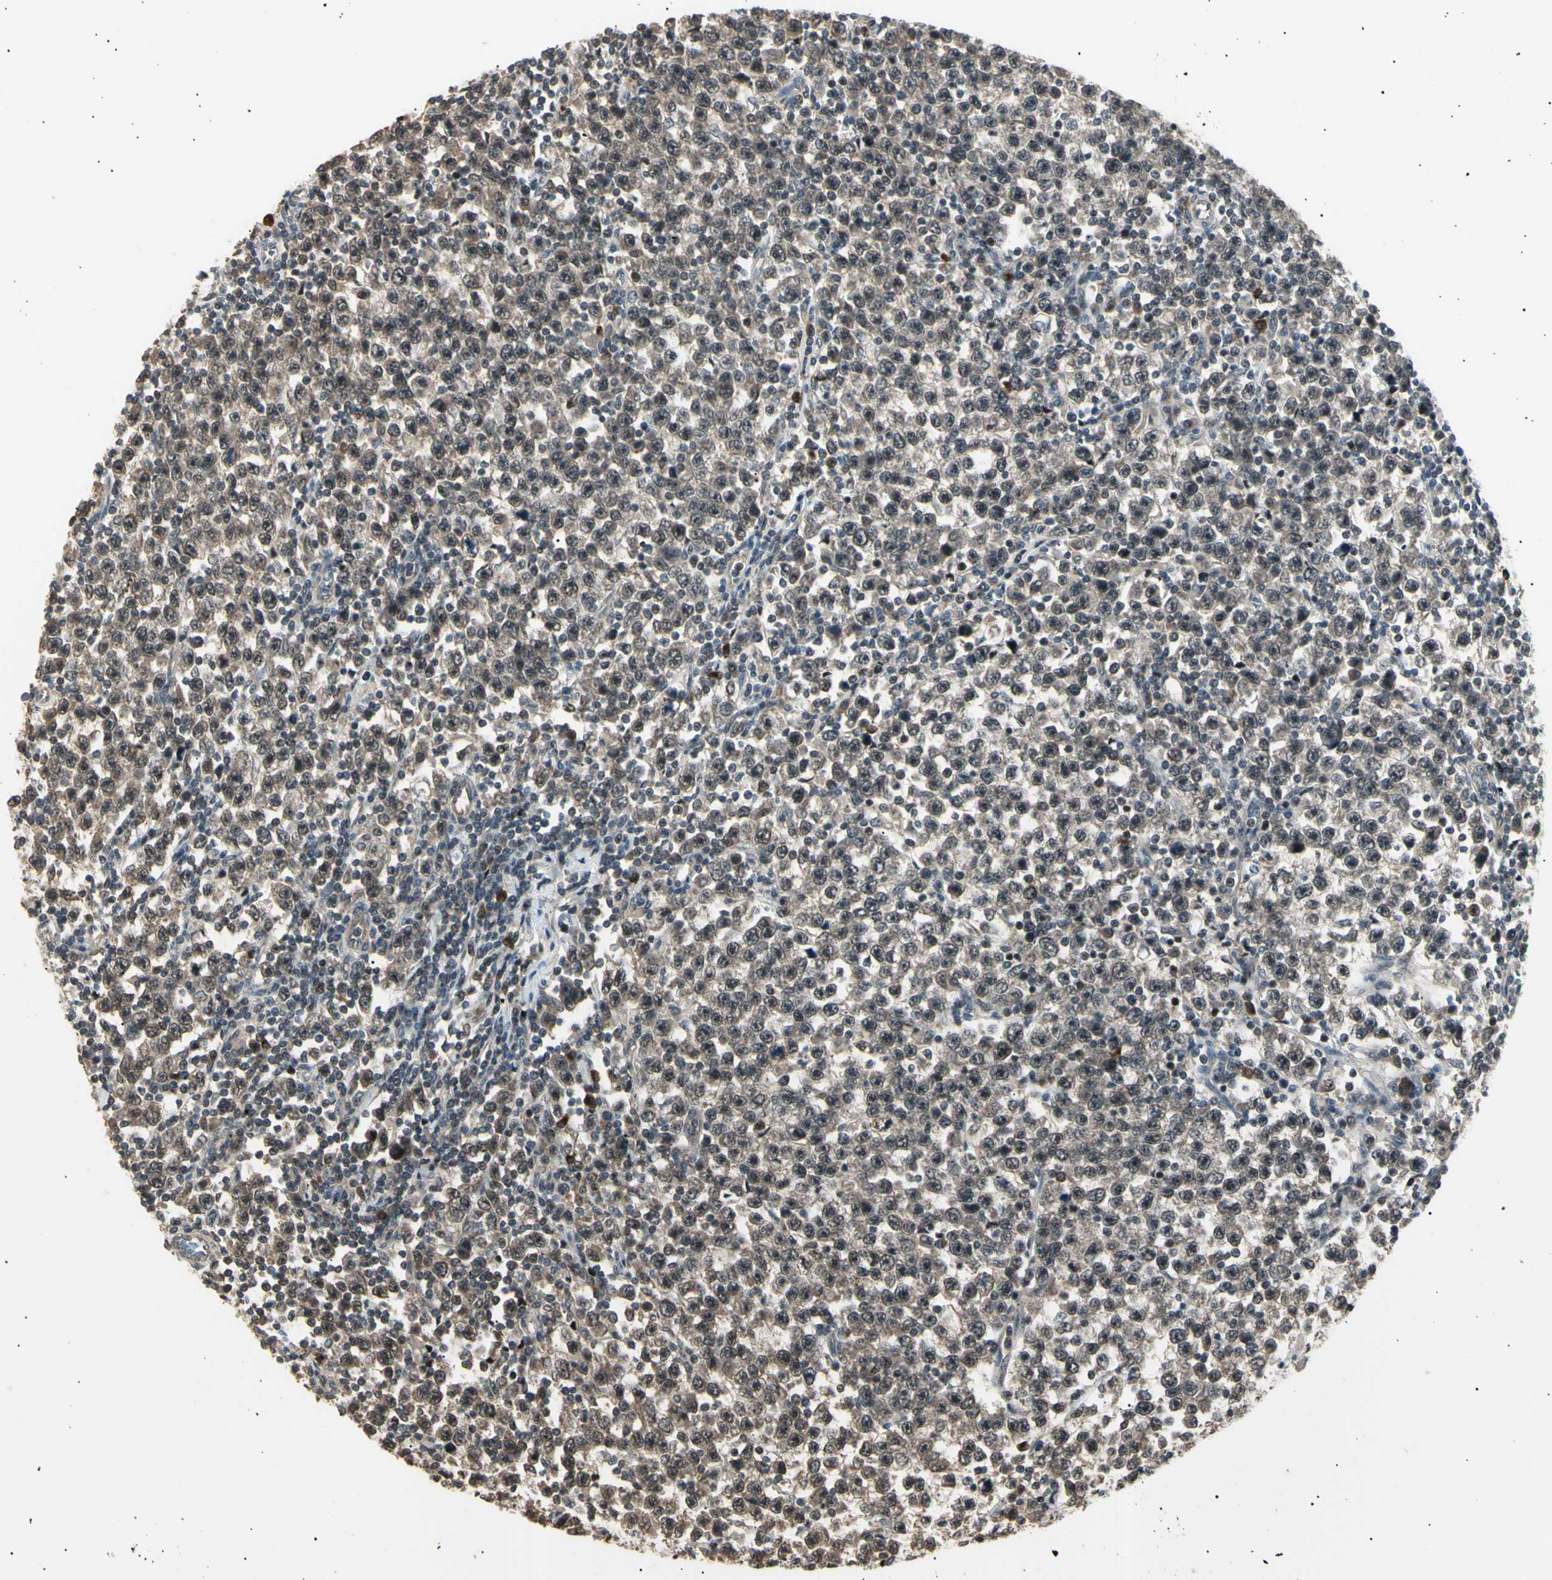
{"staining": {"intensity": "weak", "quantity": ">75%", "location": "cytoplasmic/membranous,nuclear"}, "tissue": "testis cancer", "cell_type": "Tumor cells", "image_type": "cancer", "snomed": [{"axis": "morphology", "description": "Seminoma, NOS"}, {"axis": "topography", "description": "Testis"}], "caption": "IHC micrograph of human testis cancer stained for a protein (brown), which shows low levels of weak cytoplasmic/membranous and nuclear expression in approximately >75% of tumor cells.", "gene": "NUAK2", "patient": {"sex": "male", "age": 43}}